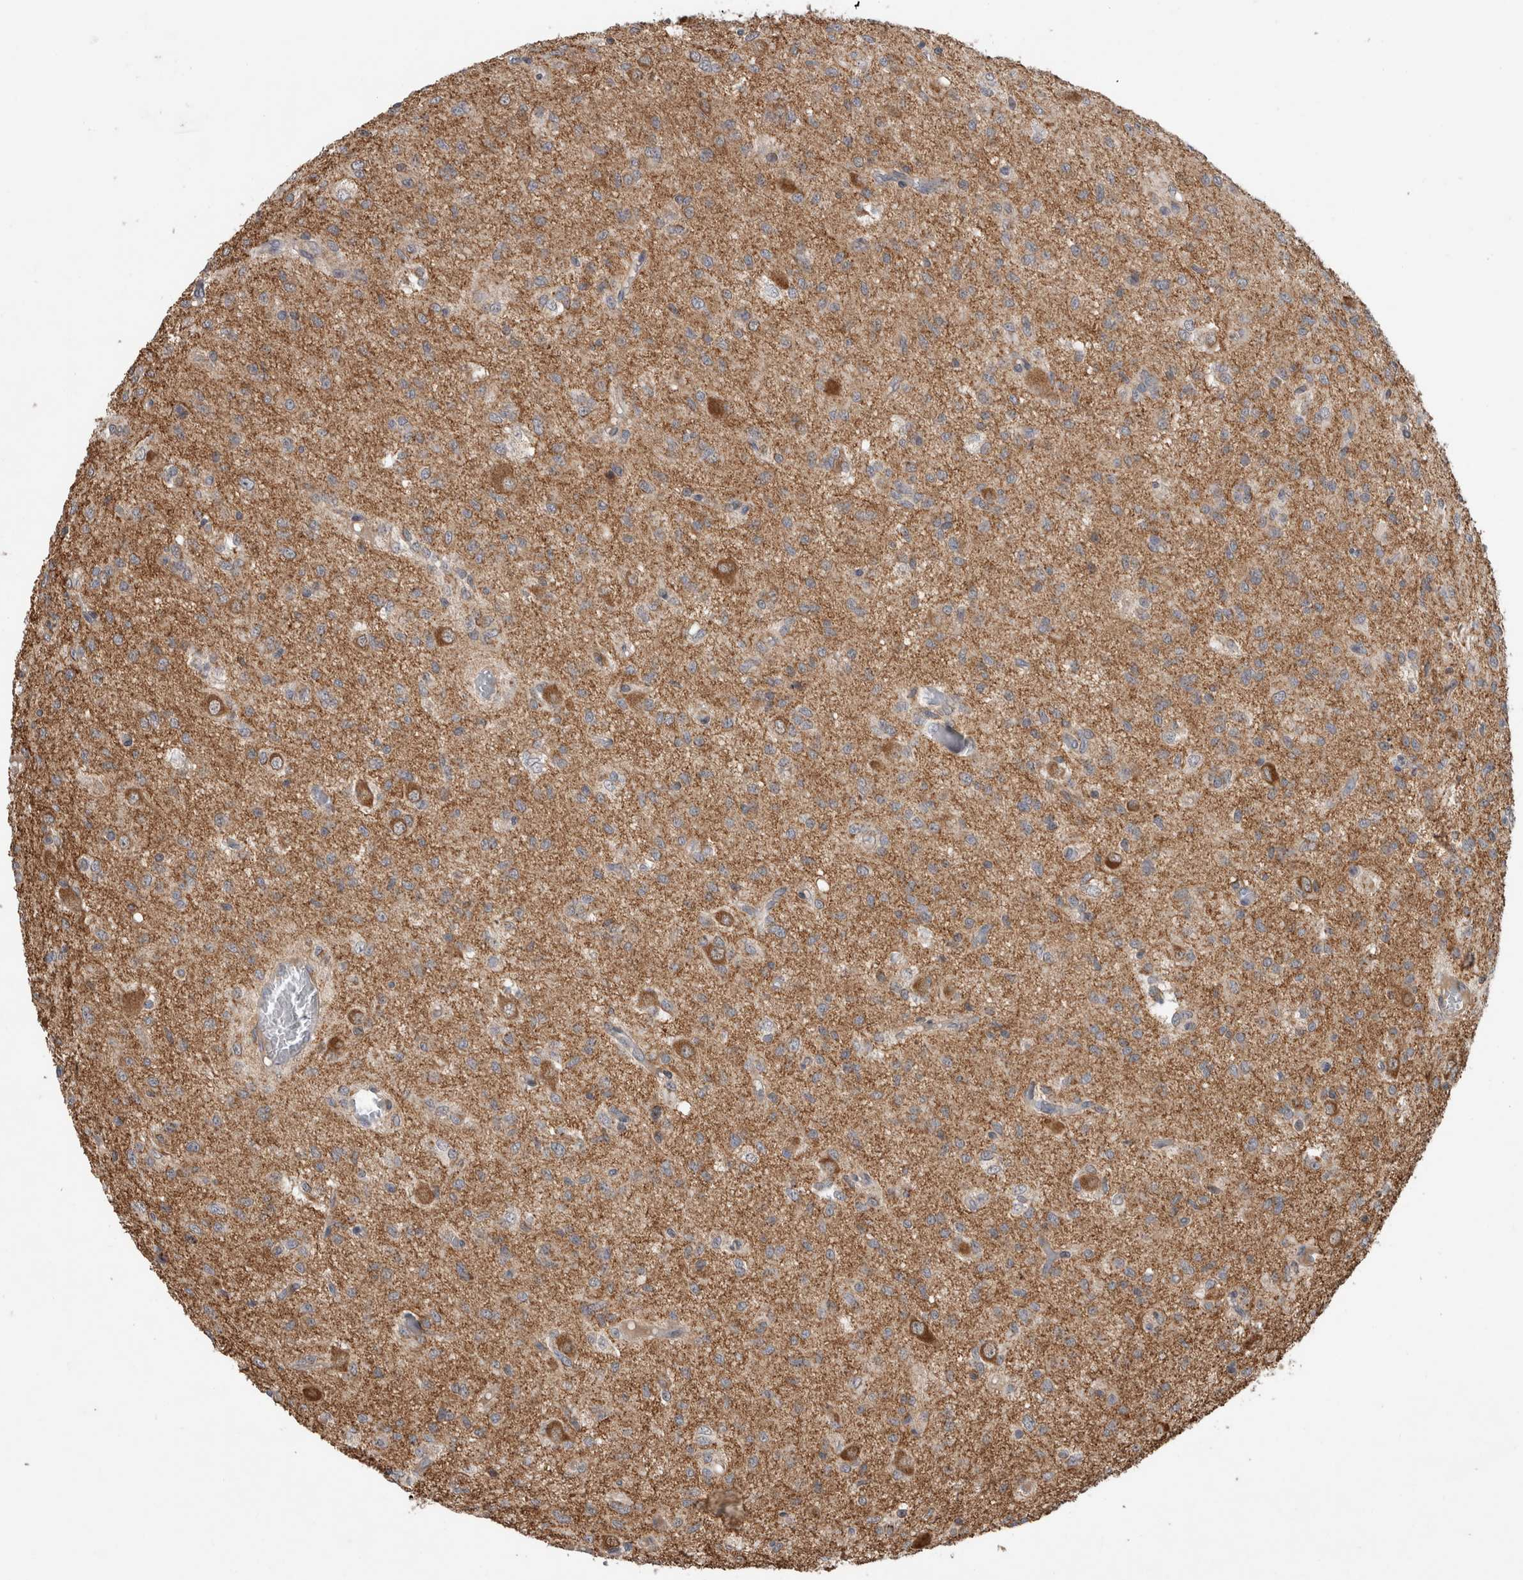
{"staining": {"intensity": "moderate", "quantity": "<25%", "location": "cytoplasmic/membranous"}, "tissue": "glioma", "cell_type": "Tumor cells", "image_type": "cancer", "snomed": [{"axis": "morphology", "description": "Glioma, malignant, High grade"}, {"axis": "topography", "description": "Brain"}], "caption": "Glioma stained with a brown dye exhibits moderate cytoplasmic/membranous positive staining in approximately <25% of tumor cells.", "gene": "ADGRL3", "patient": {"sex": "female", "age": 59}}